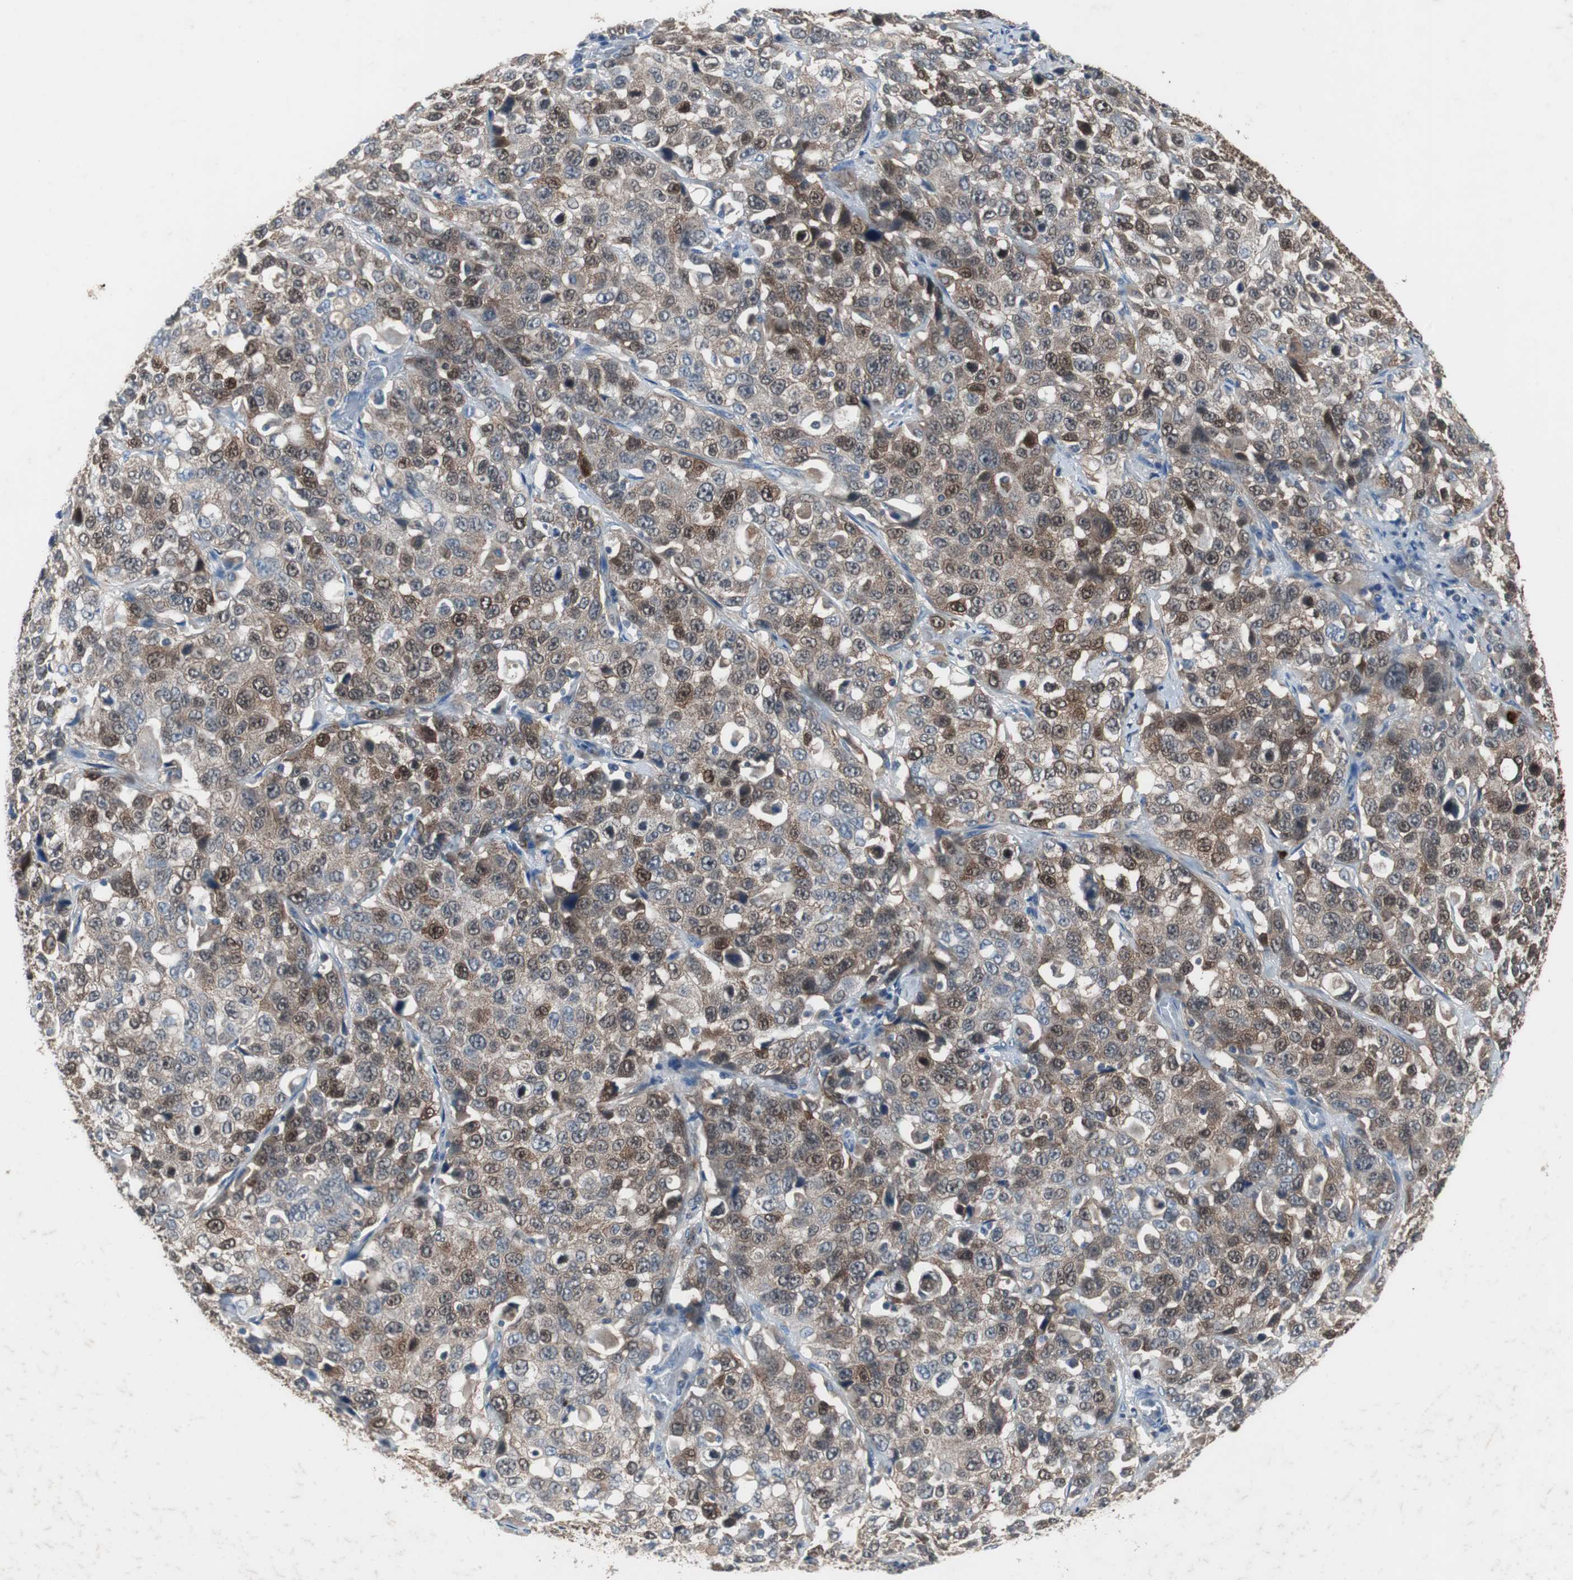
{"staining": {"intensity": "moderate", "quantity": ">75%", "location": "cytoplasmic/membranous,nuclear"}, "tissue": "stomach cancer", "cell_type": "Tumor cells", "image_type": "cancer", "snomed": [{"axis": "morphology", "description": "Normal tissue, NOS"}, {"axis": "morphology", "description": "Adenocarcinoma, NOS"}, {"axis": "topography", "description": "Stomach"}], "caption": "An immunohistochemistry photomicrograph of tumor tissue is shown. Protein staining in brown shows moderate cytoplasmic/membranous and nuclear positivity in stomach cancer within tumor cells.", "gene": "CALB2", "patient": {"sex": "male", "age": 48}}